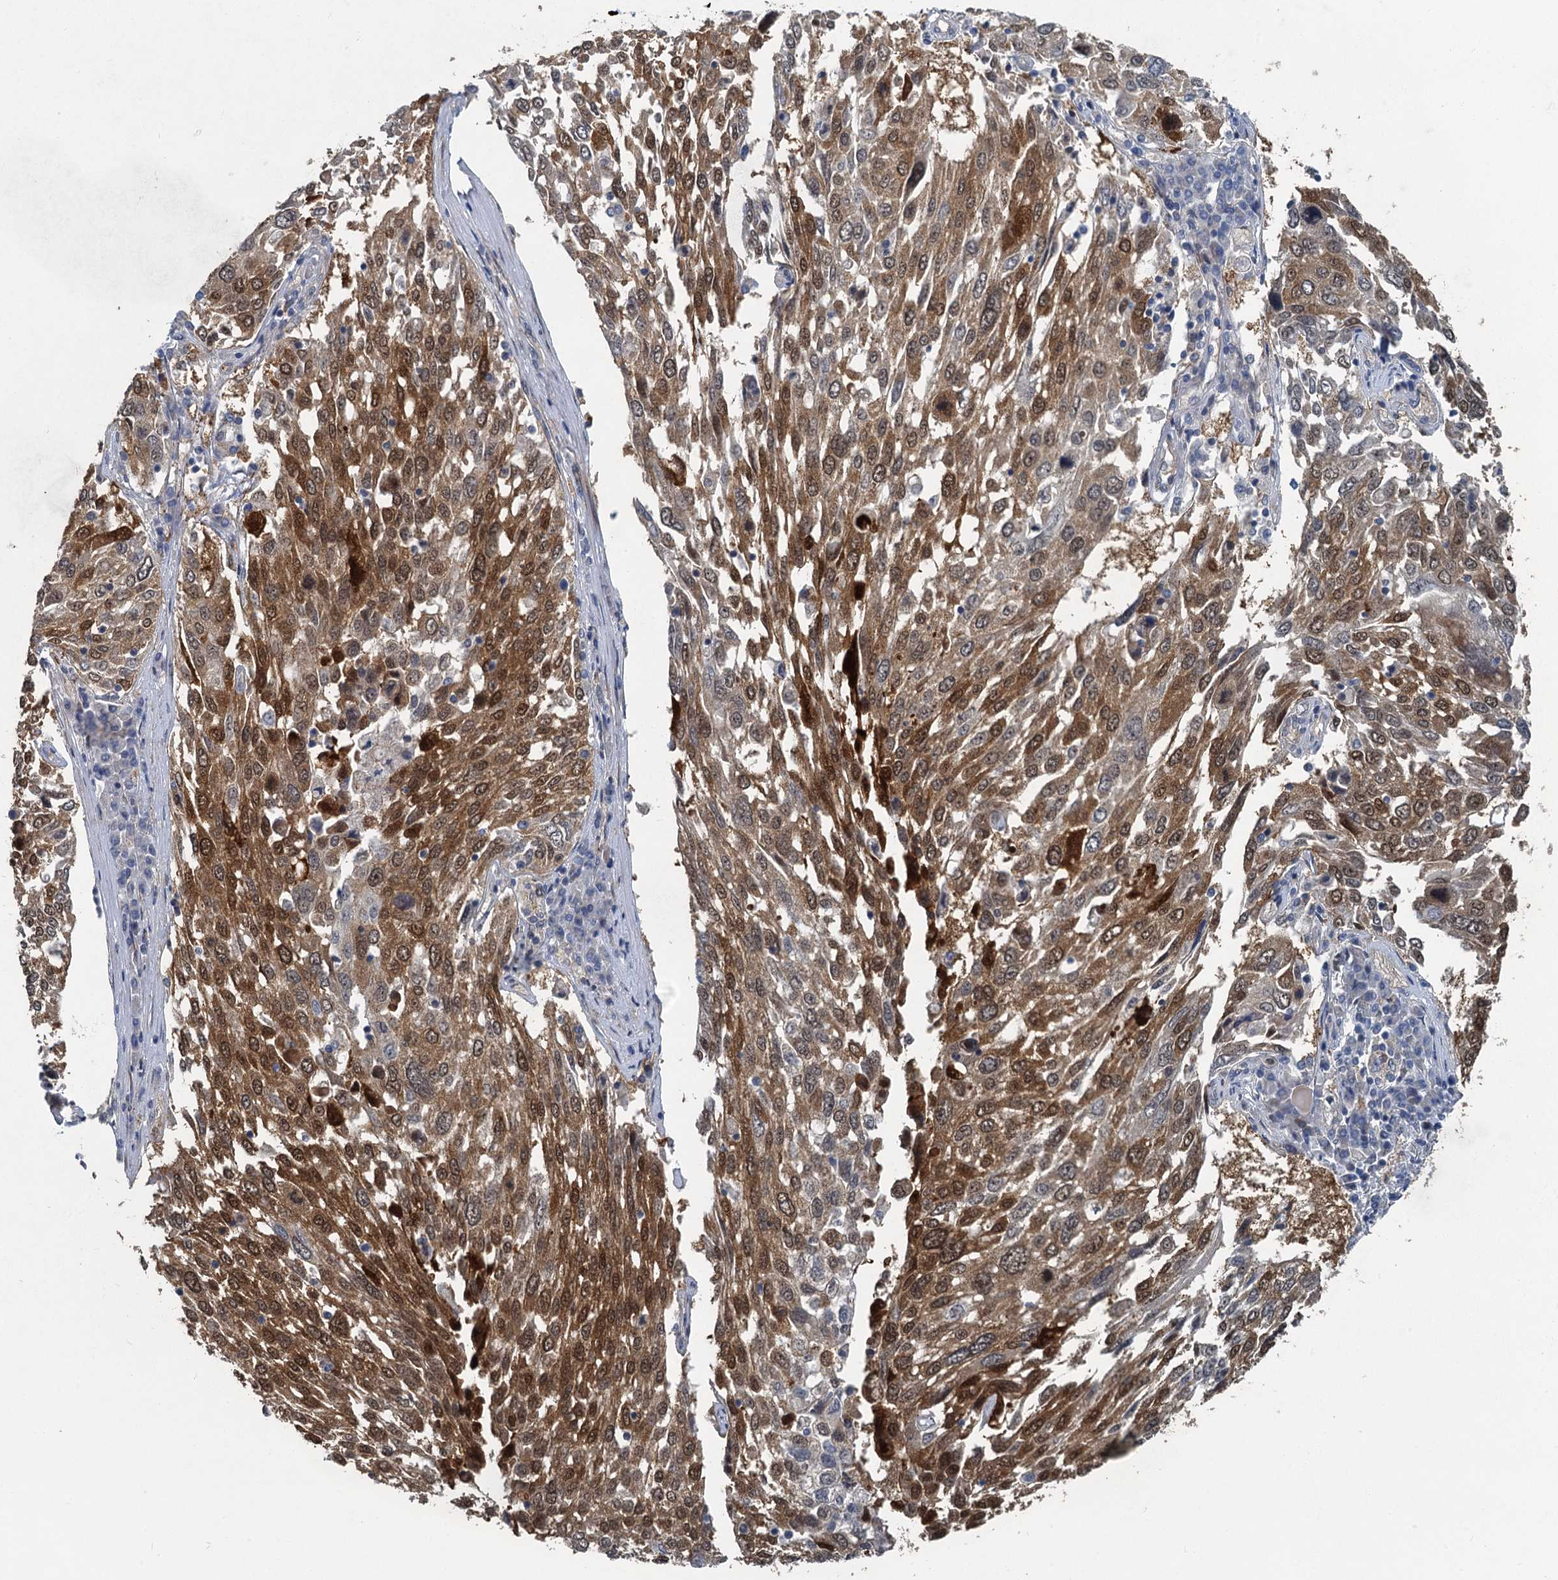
{"staining": {"intensity": "moderate", "quantity": ">75%", "location": "cytoplasmic/membranous,nuclear"}, "tissue": "lung cancer", "cell_type": "Tumor cells", "image_type": "cancer", "snomed": [{"axis": "morphology", "description": "Squamous cell carcinoma, NOS"}, {"axis": "topography", "description": "Lung"}], "caption": "A histopathology image of human lung cancer (squamous cell carcinoma) stained for a protein displays moderate cytoplasmic/membranous and nuclear brown staining in tumor cells.", "gene": "GCLM", "patient": {"sex": "male", "age": 65}}